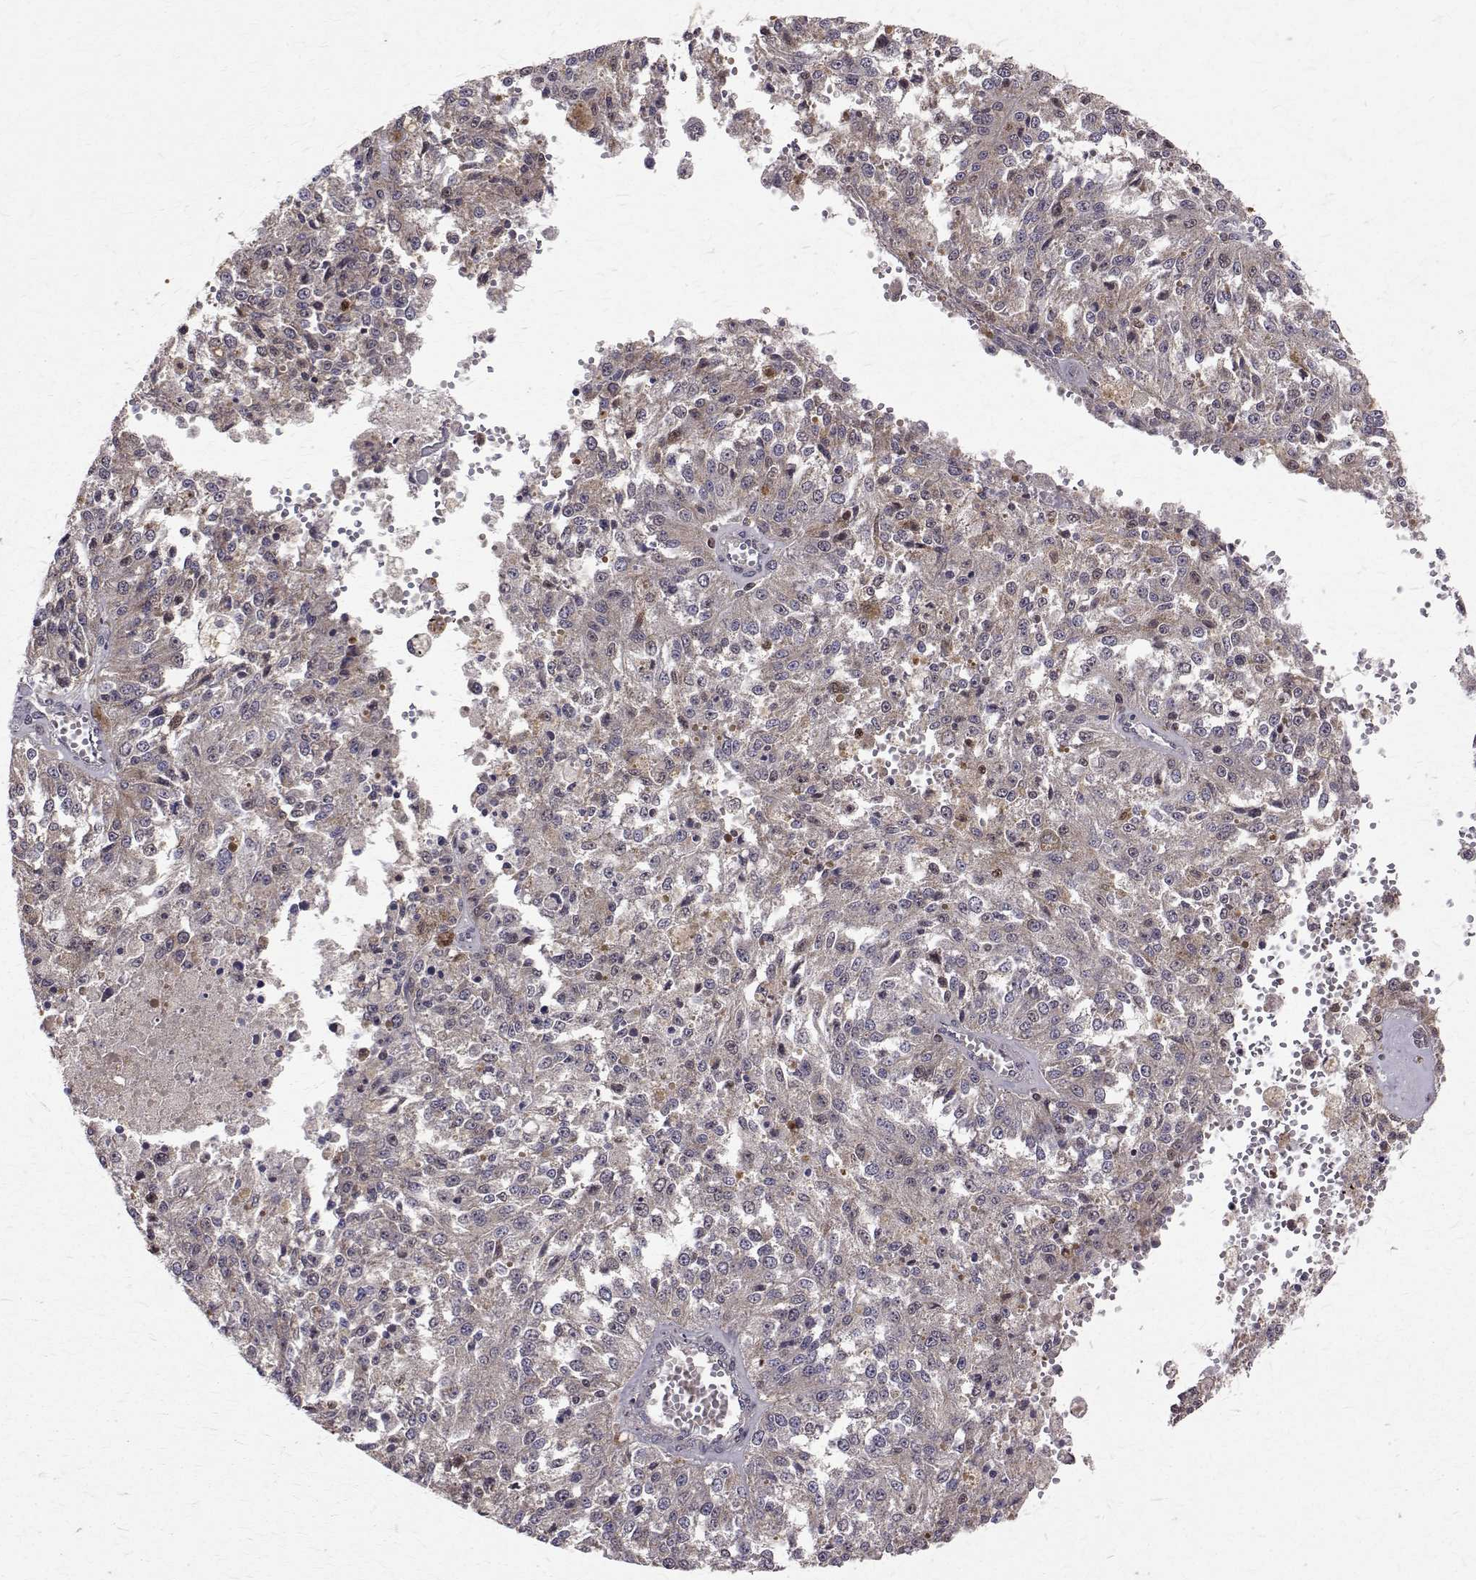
{"staining": {"intensity": "negative", "quantity": "none", "location": "none"}, "tissue": "melanoma", "cell_type": "Tumor cells", "image_type": "cancer", "snomed": [{"axis": "morphology", "description": "Malignant melanoma, Metastatic site"}, {"axis": "topography", "description": "Lymph node"}], "caption": "Immunohistochemistry (IHC) image of neoplastic tissue: malignant melanoma (metastatic site) stained with DAB exhibits no significant protein expression in tumor cells.", "gene": "NIF3L1", "patient": {"sex": "female", "age": 64}}